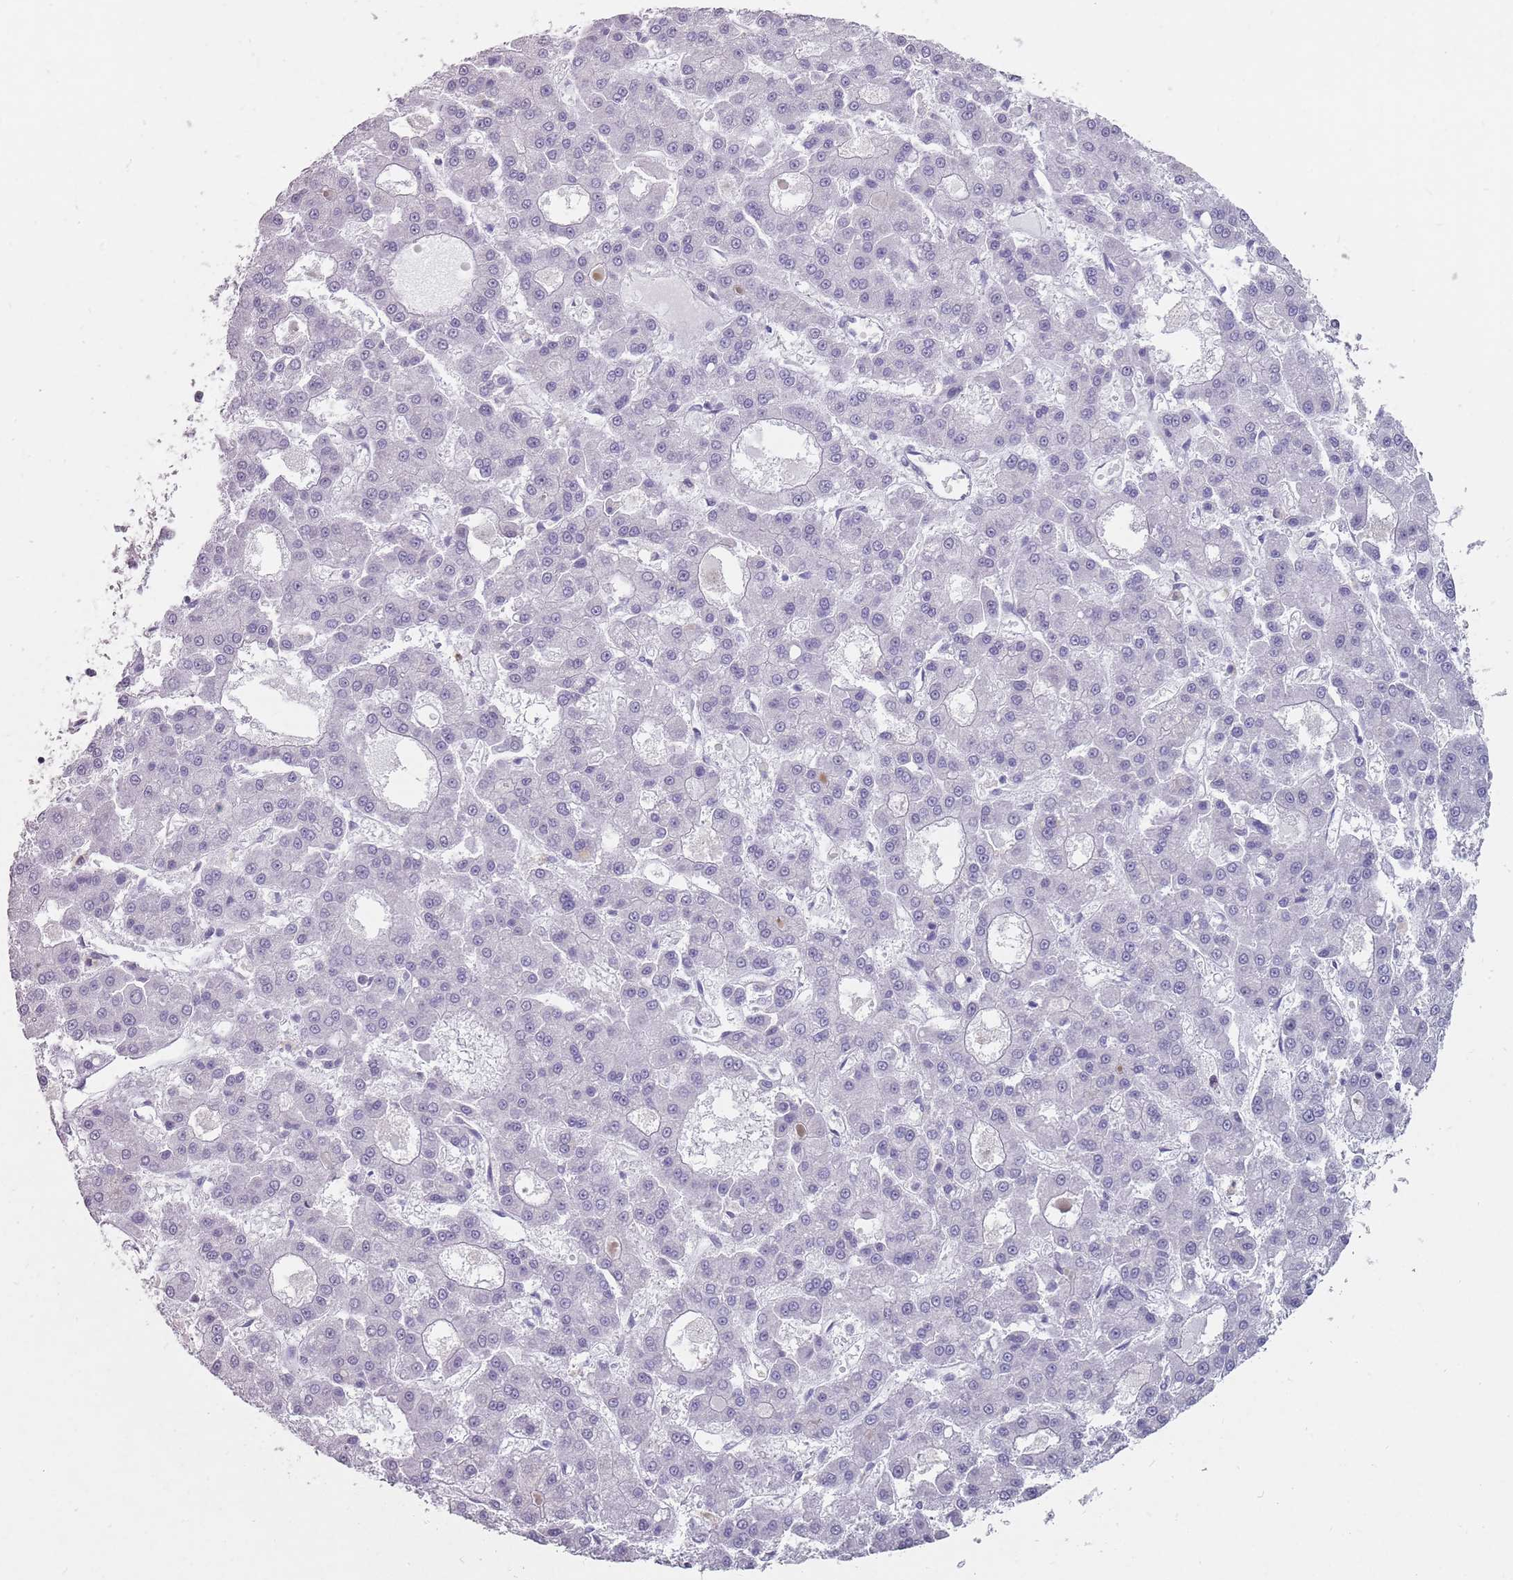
{"staining": {"intensity": "negative", "quantity": "none", "location": "none"}, "tissue": "liver cancer", "cell_type": "Tumor cells", "image_type": "cancer", "snomed": [{"axis": "morphology", "description": "Carcinoma, Hepatocellular, NOS"}, {"axis": "topography", "description": "Liver"}], "caption": "DAB immunohistochemical staining of human liver hepatocellular carcinoma exhibits no significant staining in tumor cells.", "gene": "DDX4", "patient": {"sex": "male", "age": 70}}